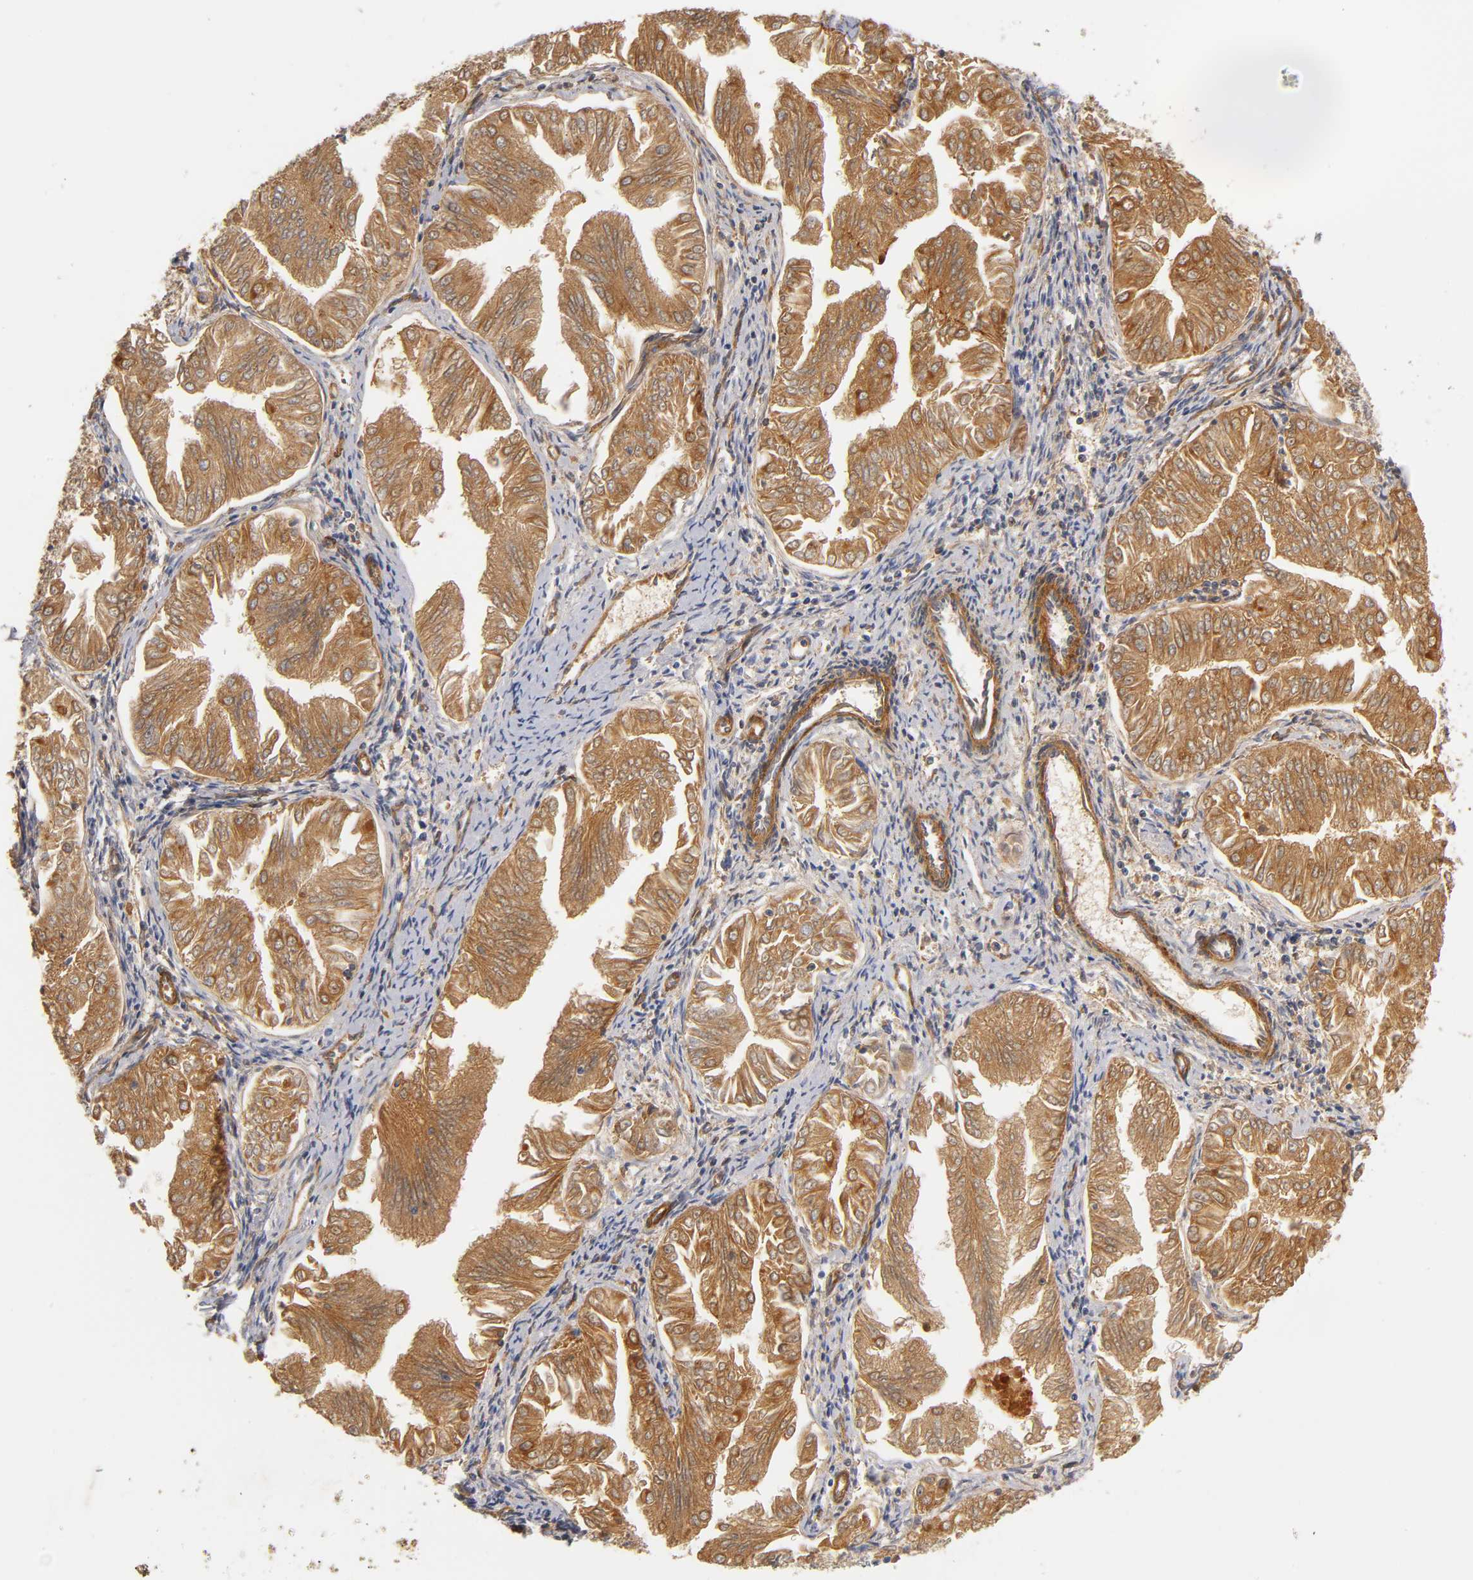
{"staining": {"intensity": "moderate", "quantity": ">75%", "location": "cytoplasmic/membranous"}, "tissue": "endometrial cancer", "cell_type": "Tumor cells", "image_type": "cancer", "snomed": [{"axis": "morphology", "description": "Adenocarcinoma, NOS"}, {"axis": "topography", "description": "Endometrium"}], "caption": "An image of endometrial cancer stained for a protein displays moderate cytoplasmic/membranous brown staining in tumor cells.", "gene": "LAMB1", "patient": {"sex": "female", "age": 53}}